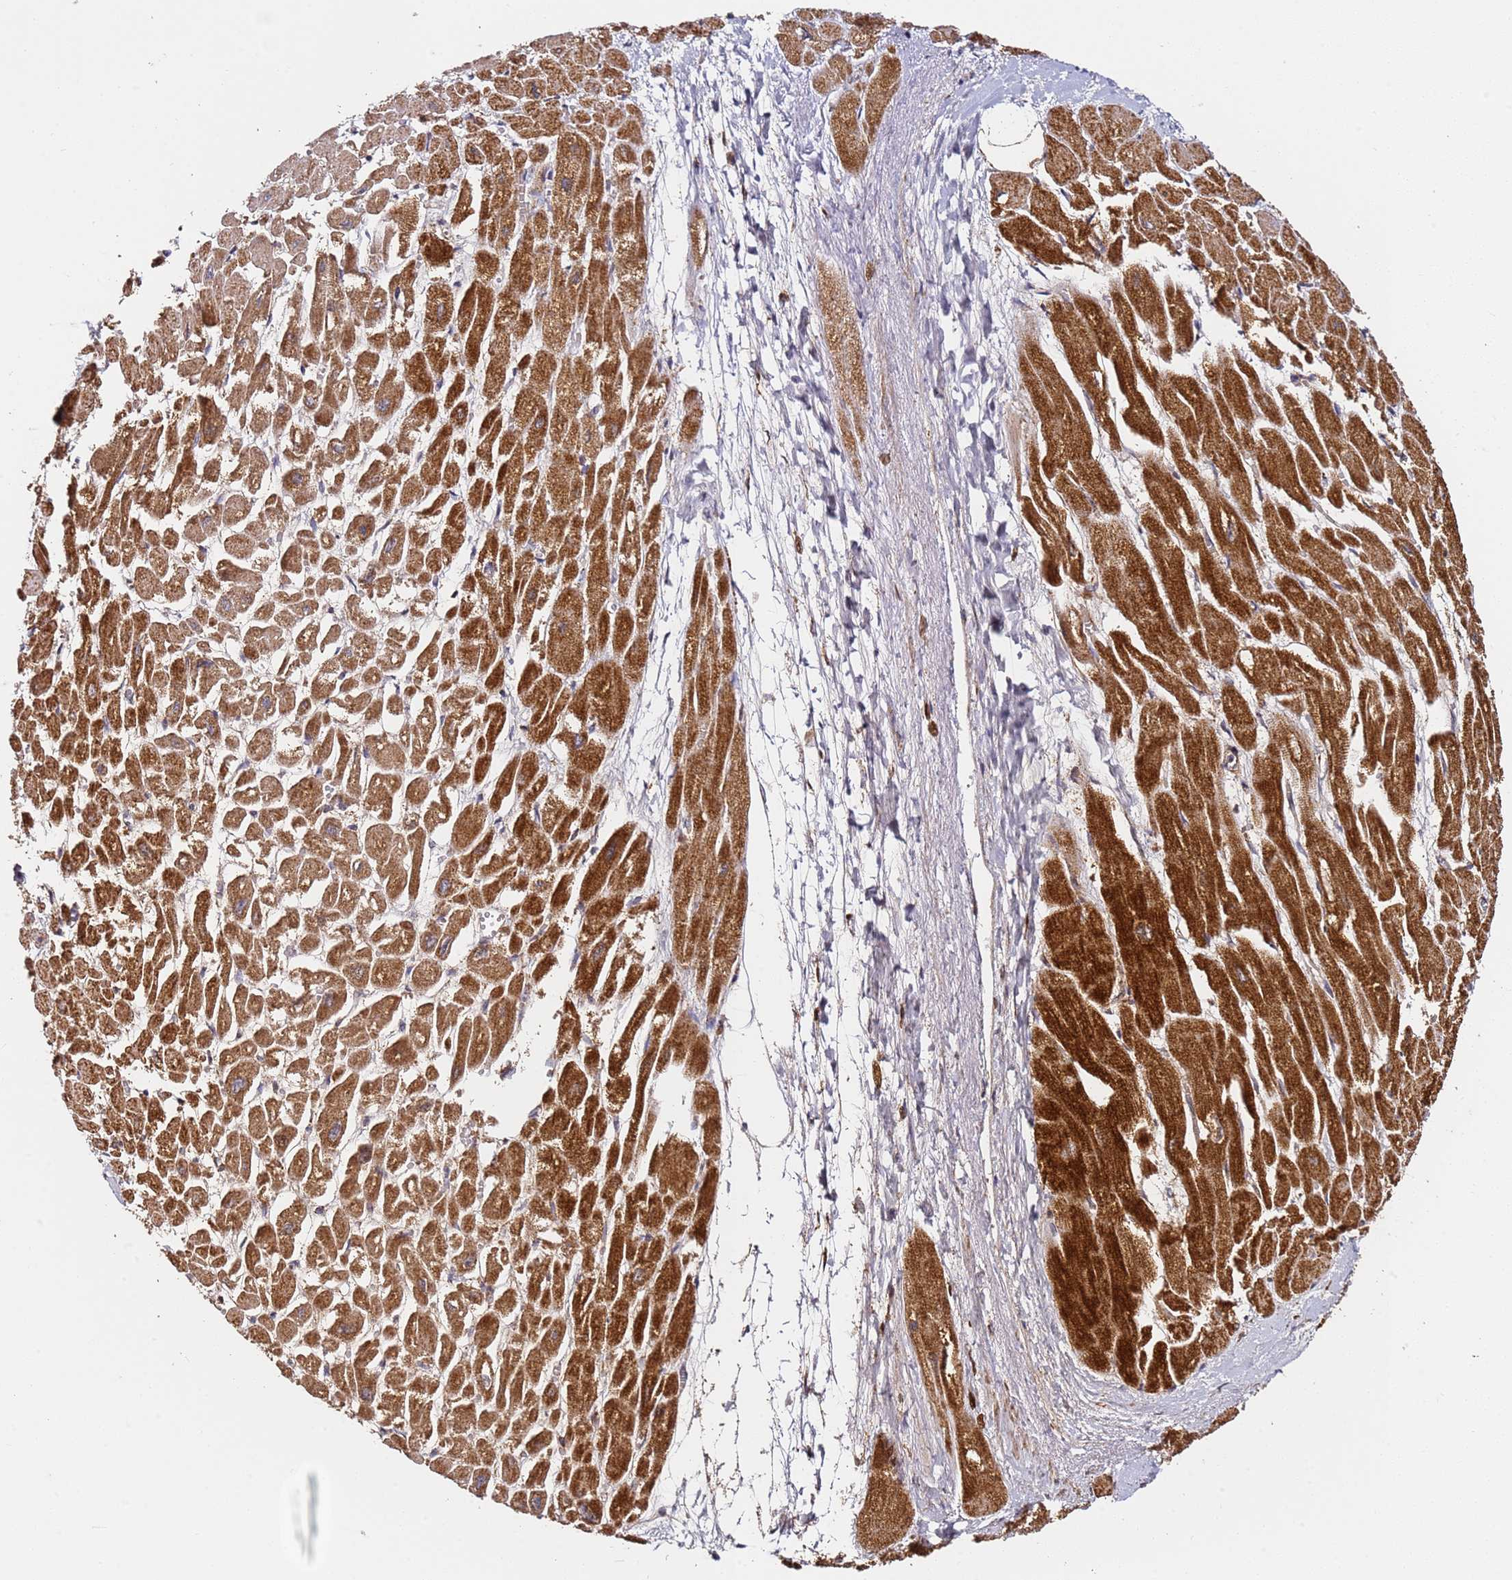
{"staining": {"intensity": "strong", "quantity": ">75%", "location": "cytoplasmic/membranous"}, "tissue": "heart muscle", "cell_type": "Cardiomyocytes", "image_type": "normal", "snomed": [{"axis": "morphology", "description": "Normal tissue, NOS"}, {"axis": "topography", "description": "Heart"}], "caption": "Strong cytoplasmic/membranous positivity is present in approximately >75% of cardiomyocytes in normal heart muscle.", "gene": "SMOX", "patient": {"sex": "male", "age": 54}}